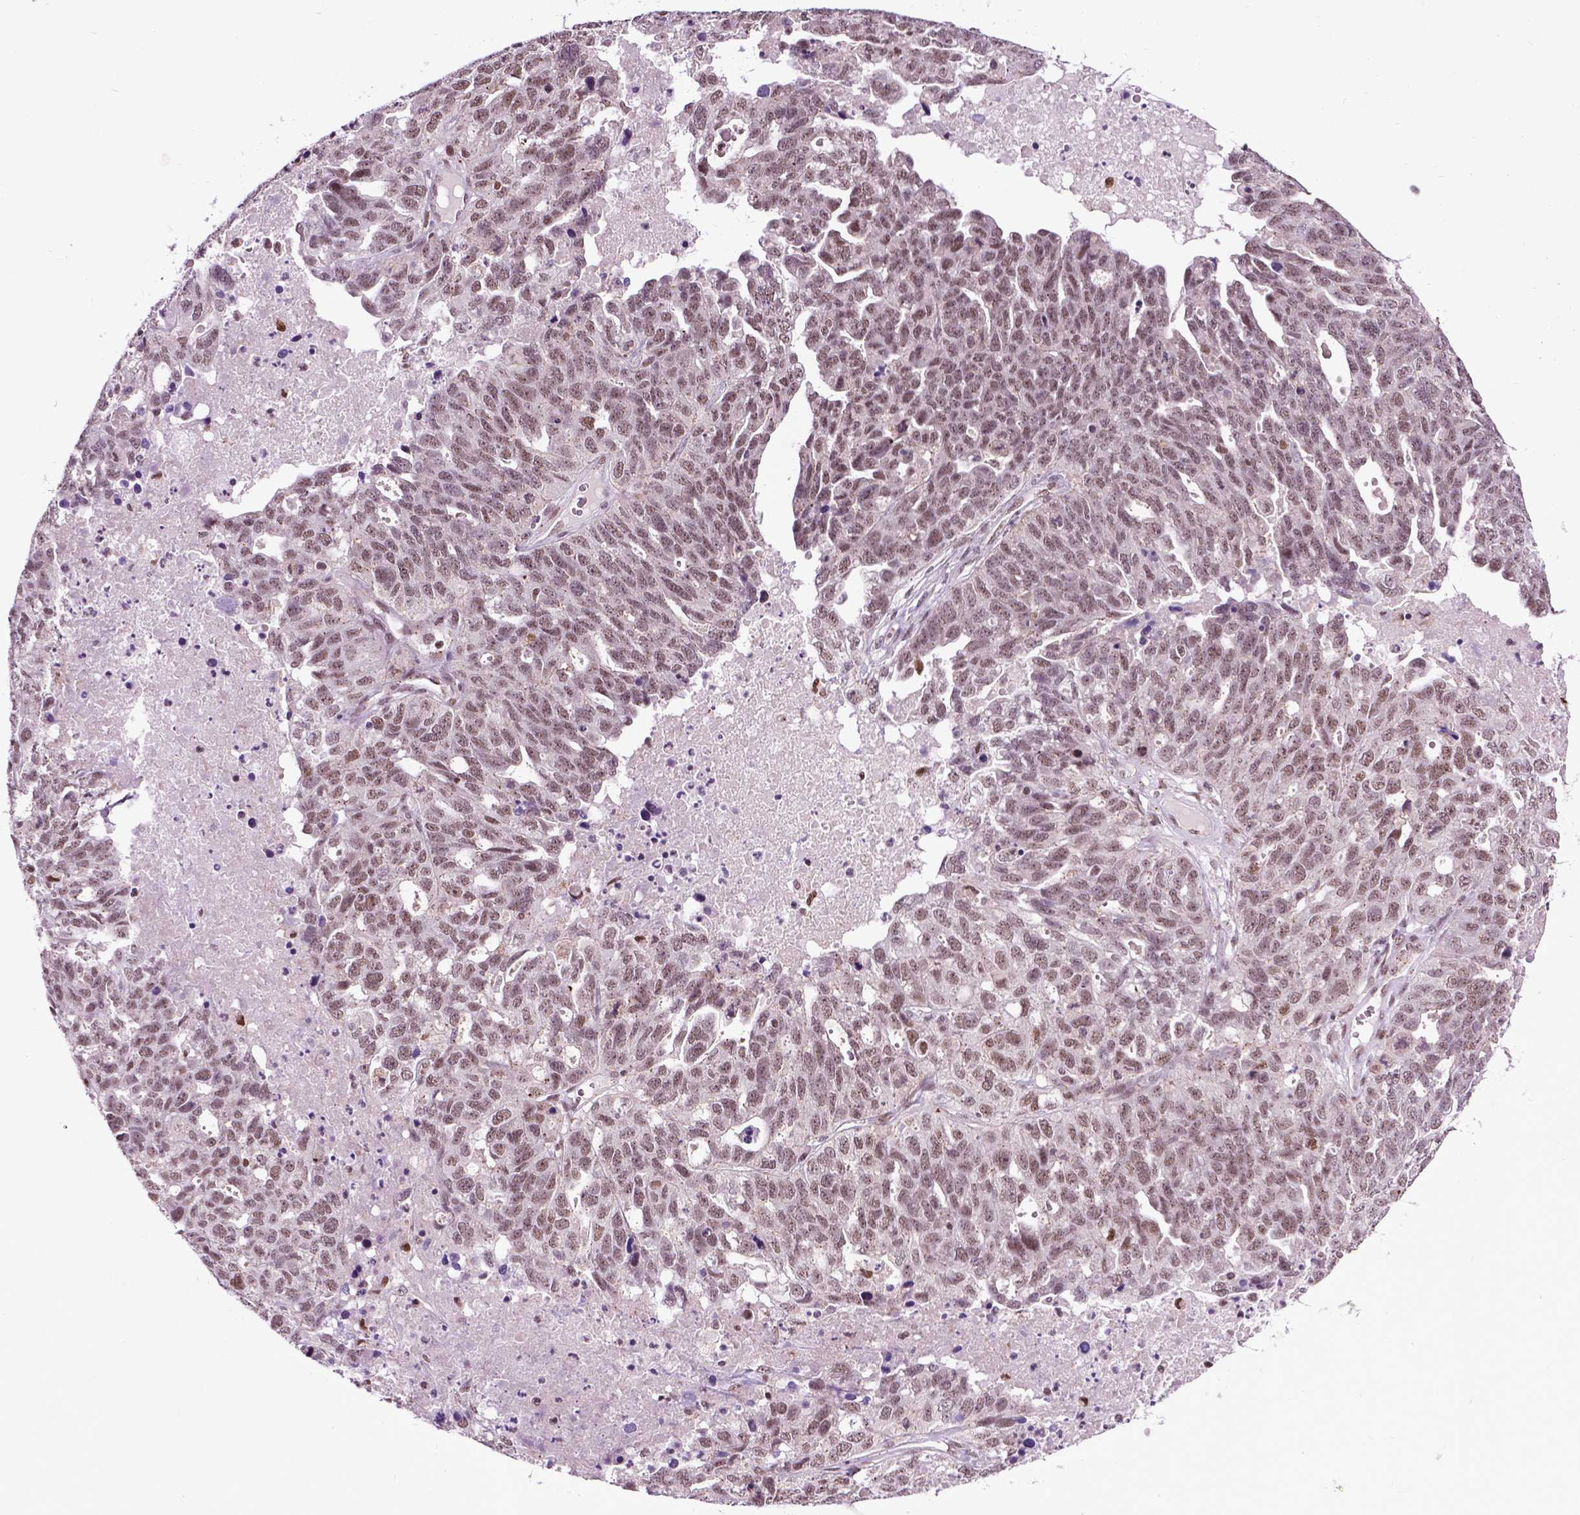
{"staining": {"intensity": "weak", "quantity": "25%-75%", "location": "nuclear"}, "tissue": "ovarian cancer", "cell_type": "Tumor cells", "image_type": "cancer", "snomed": [{"axis": "morphology", "description": "Cystadenocarcinoma, serous, NOS"}, {"axis": "topography", "description": "Ovary"}], "caption": "The photomicrograph shows staining of ovarian cancer (serous cystadenocarcinoma), revealing weak nuclear protein expression (brown color) within tumor cells.", "gene": "EAF1", "patient": {"sex": "female", "age": 71}}